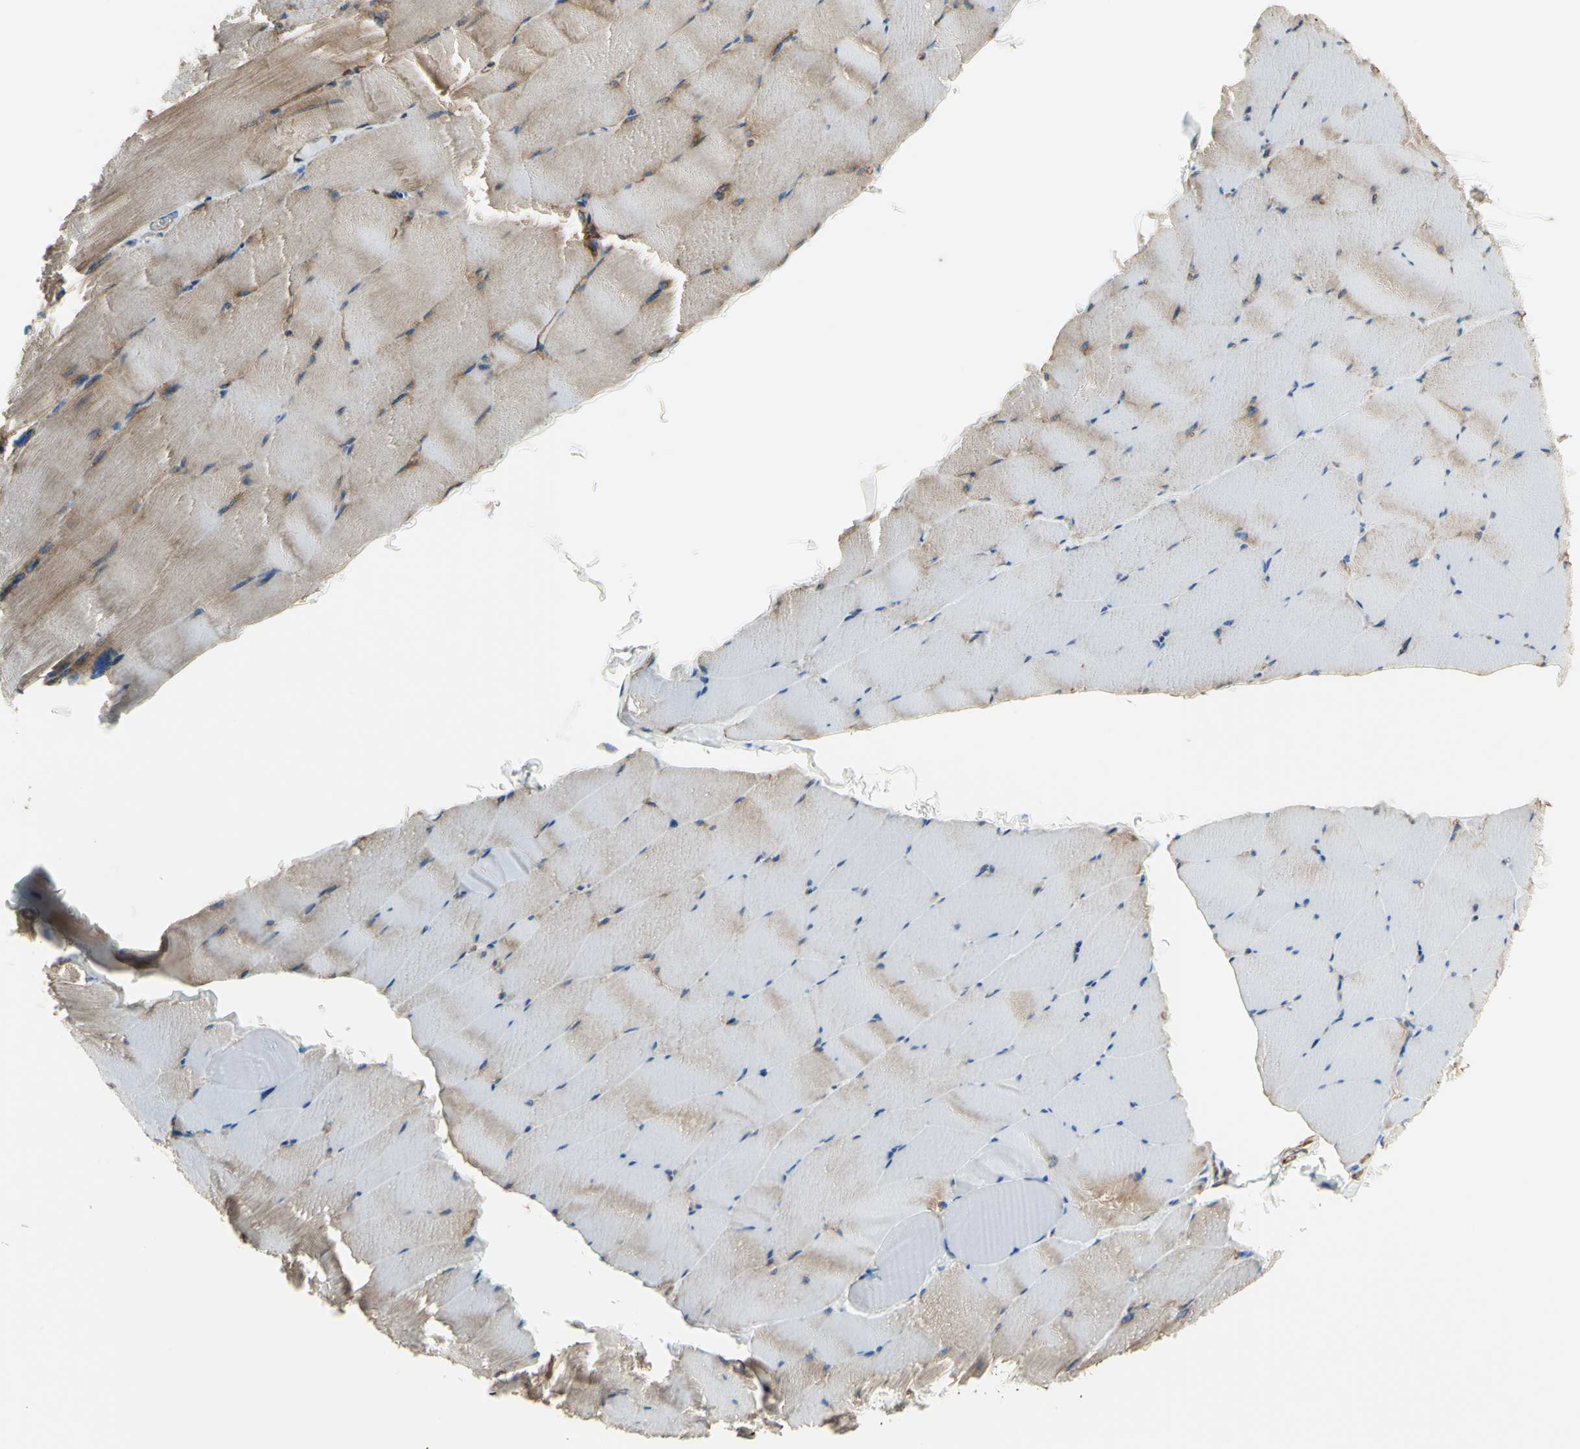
{"staining": {"intensity": "strong", "quantity": ">75%", "location": "cytoplasmic/membranous"}, "tissue": "skeletal muscle", "cell_type": "Myocytes", "image_type": "normal", "snomed": [{"axis": "morphology", "description": "Normal tissue, NOS"}, {"axis": "topography", "description": "Skeletal muscle"}], "caption": "Myocytes reveal strong cytoplasmic/membranous positivity in approximately >75% of cells in normal skeletal muscle.", "gene": "TRAF2", "patient": {"sex": "male", "age": 62}}